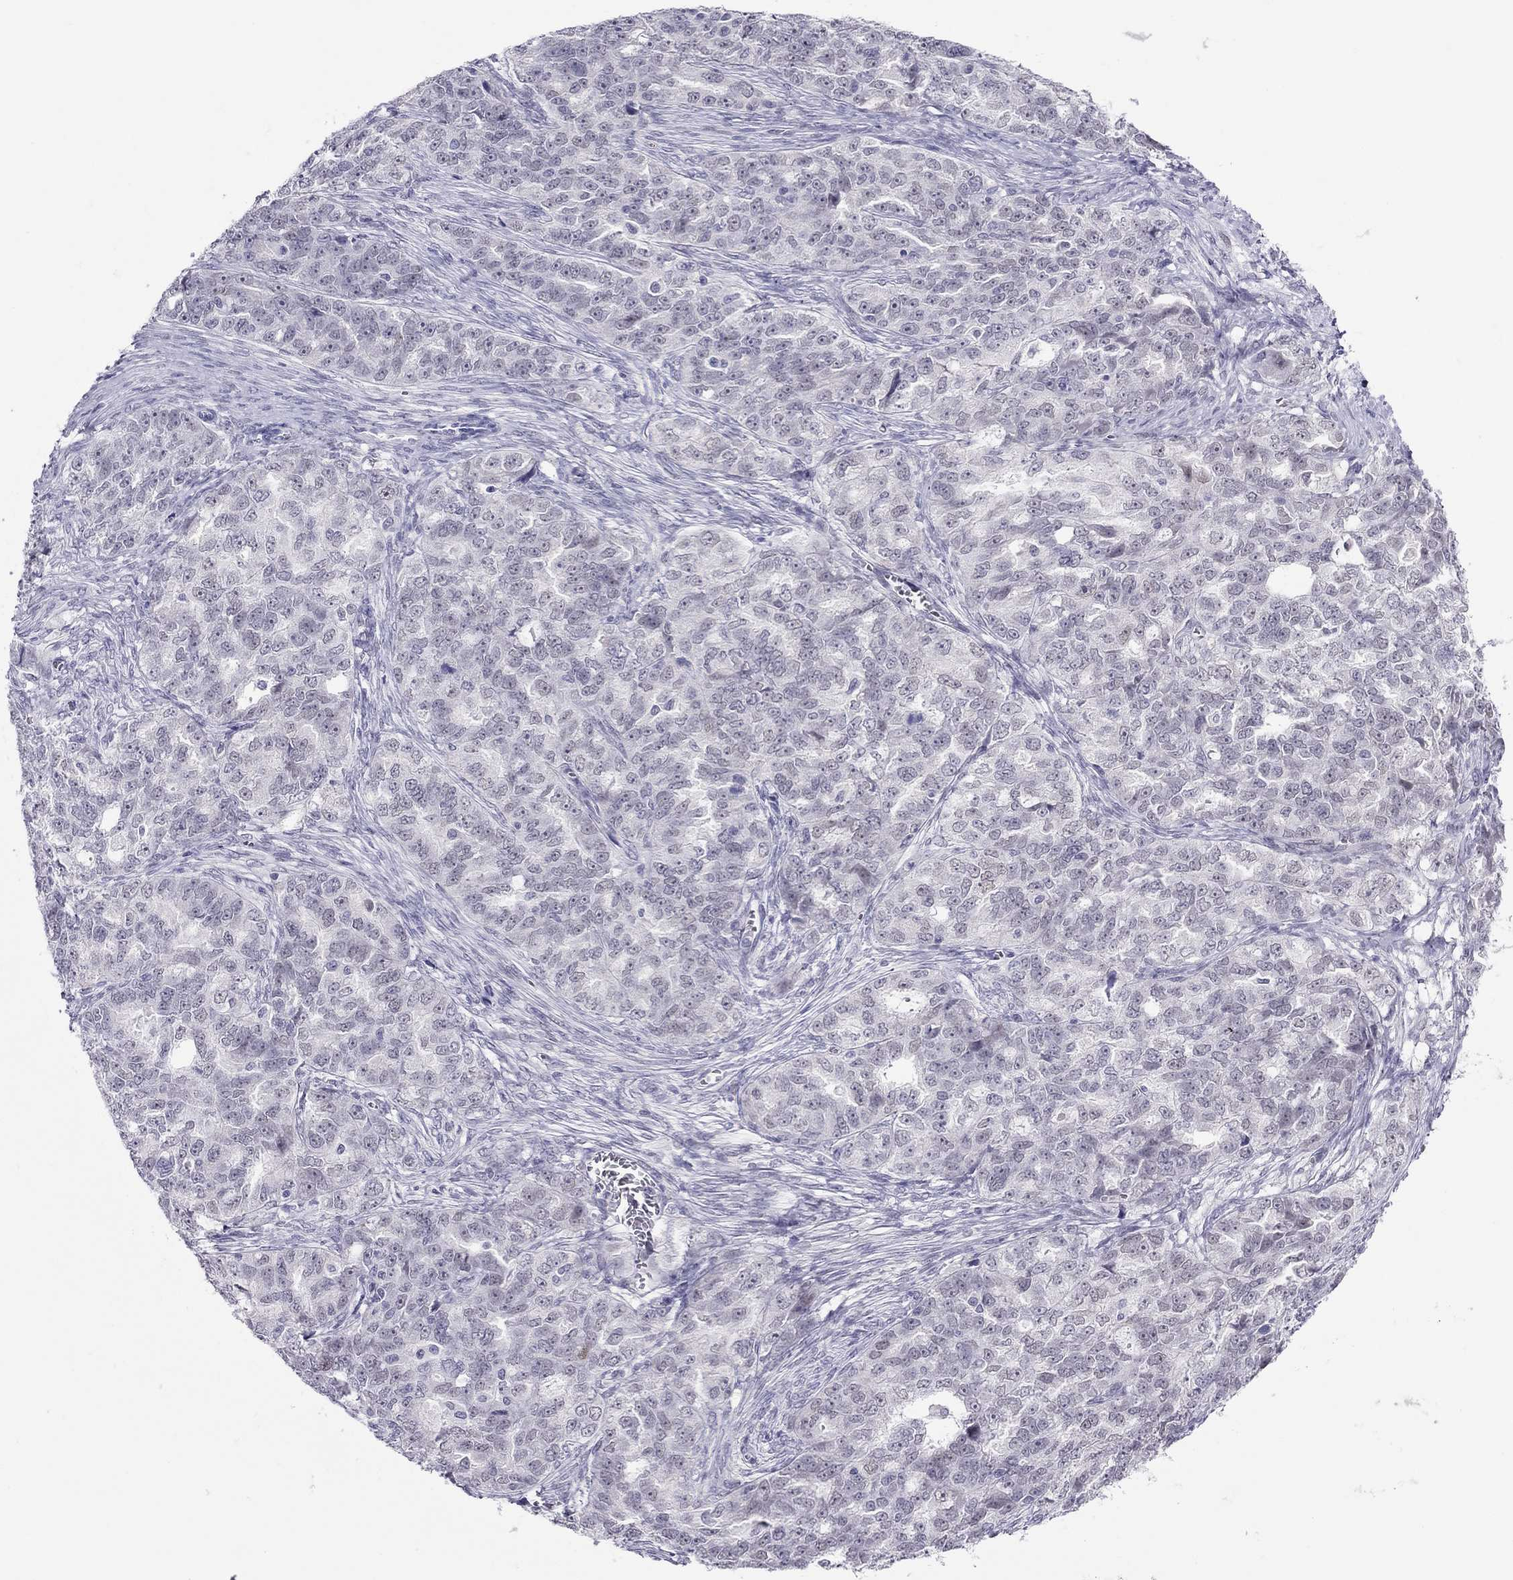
{"staining": {"intensity": "negative", "quantity": "none", "location": "none"}, "tissue": "ovarian cancer", "cell_type": "Tumor cells", "image_type": "cancer", "snomed": [{"axis": "morphology", "description": "Cystadenocarcinoma, serous, NOS"}, {"axis": "topography", "description": "Ovary"}], "caption": "This is an immunohistochemistry (IHC) histopathology image of human ovarian serous cystadenocarcinoma. There is no expression in tumor cells.", "gene": "CHRNB3", "patient": {"sex": "female", "age": 51}}